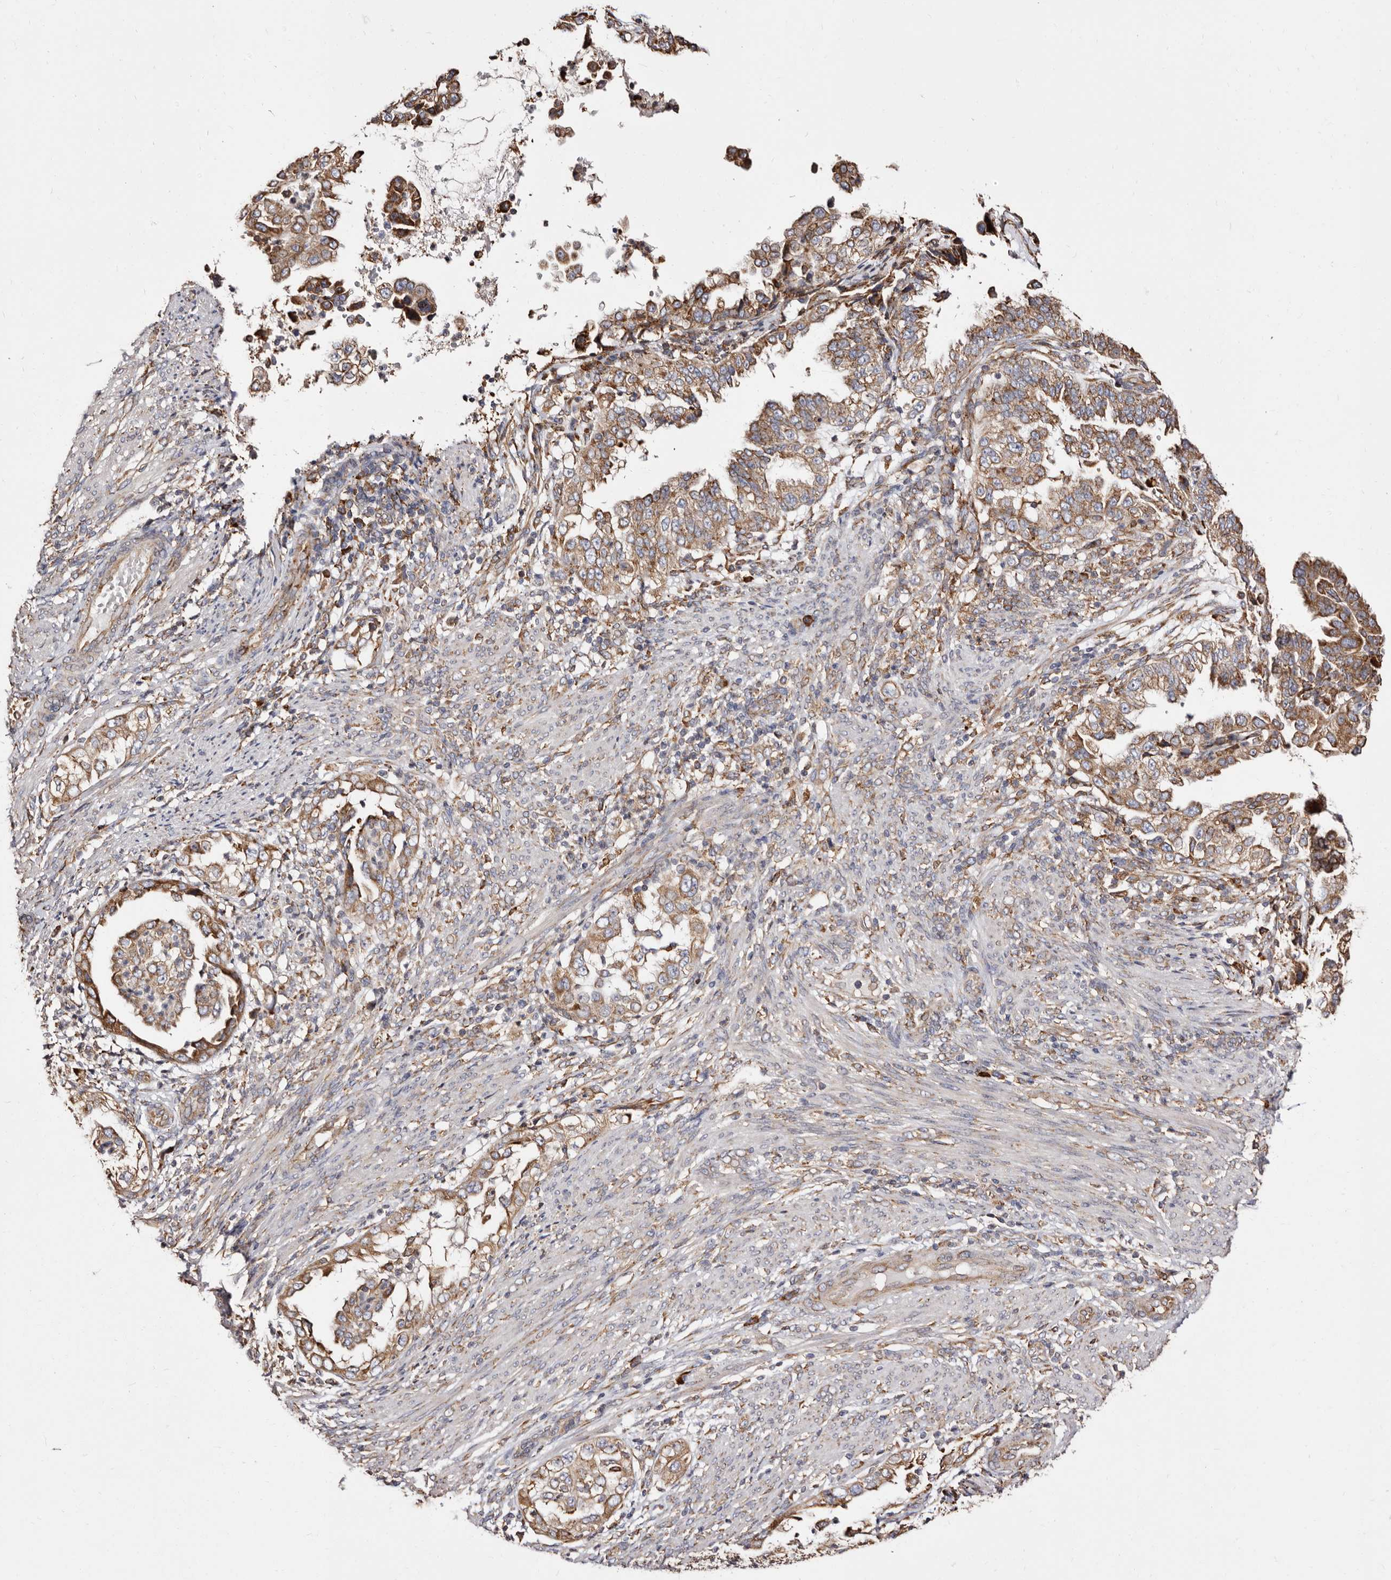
{"staining": {"intensity": "moderate", "quantity": ">75%", "location": "cytoplasmic/membranous"}, "tissue": "endometrial cancer", "cell_type": "Tumor cells", "image_type": "cancer", "snomed": [{"axis": "morphology", "description": "Adenocarcinoma, NOS"}, {"axis": "topography", "description": "Endometrium"}], "caption": "Immunohistochemistry photomicrograph of neoplastic tissue: endometrial cancer (adenocarcinoma) stained using immunohistochemistry reveals medium levels of moderate protein expression localized specifically in the cytoplasmic/membranous of tumor cells, appearing as a cytoplasmic/membranous brown color.", "gene": "ACBD6", "patient": {"sex": "female", "age": 85}}